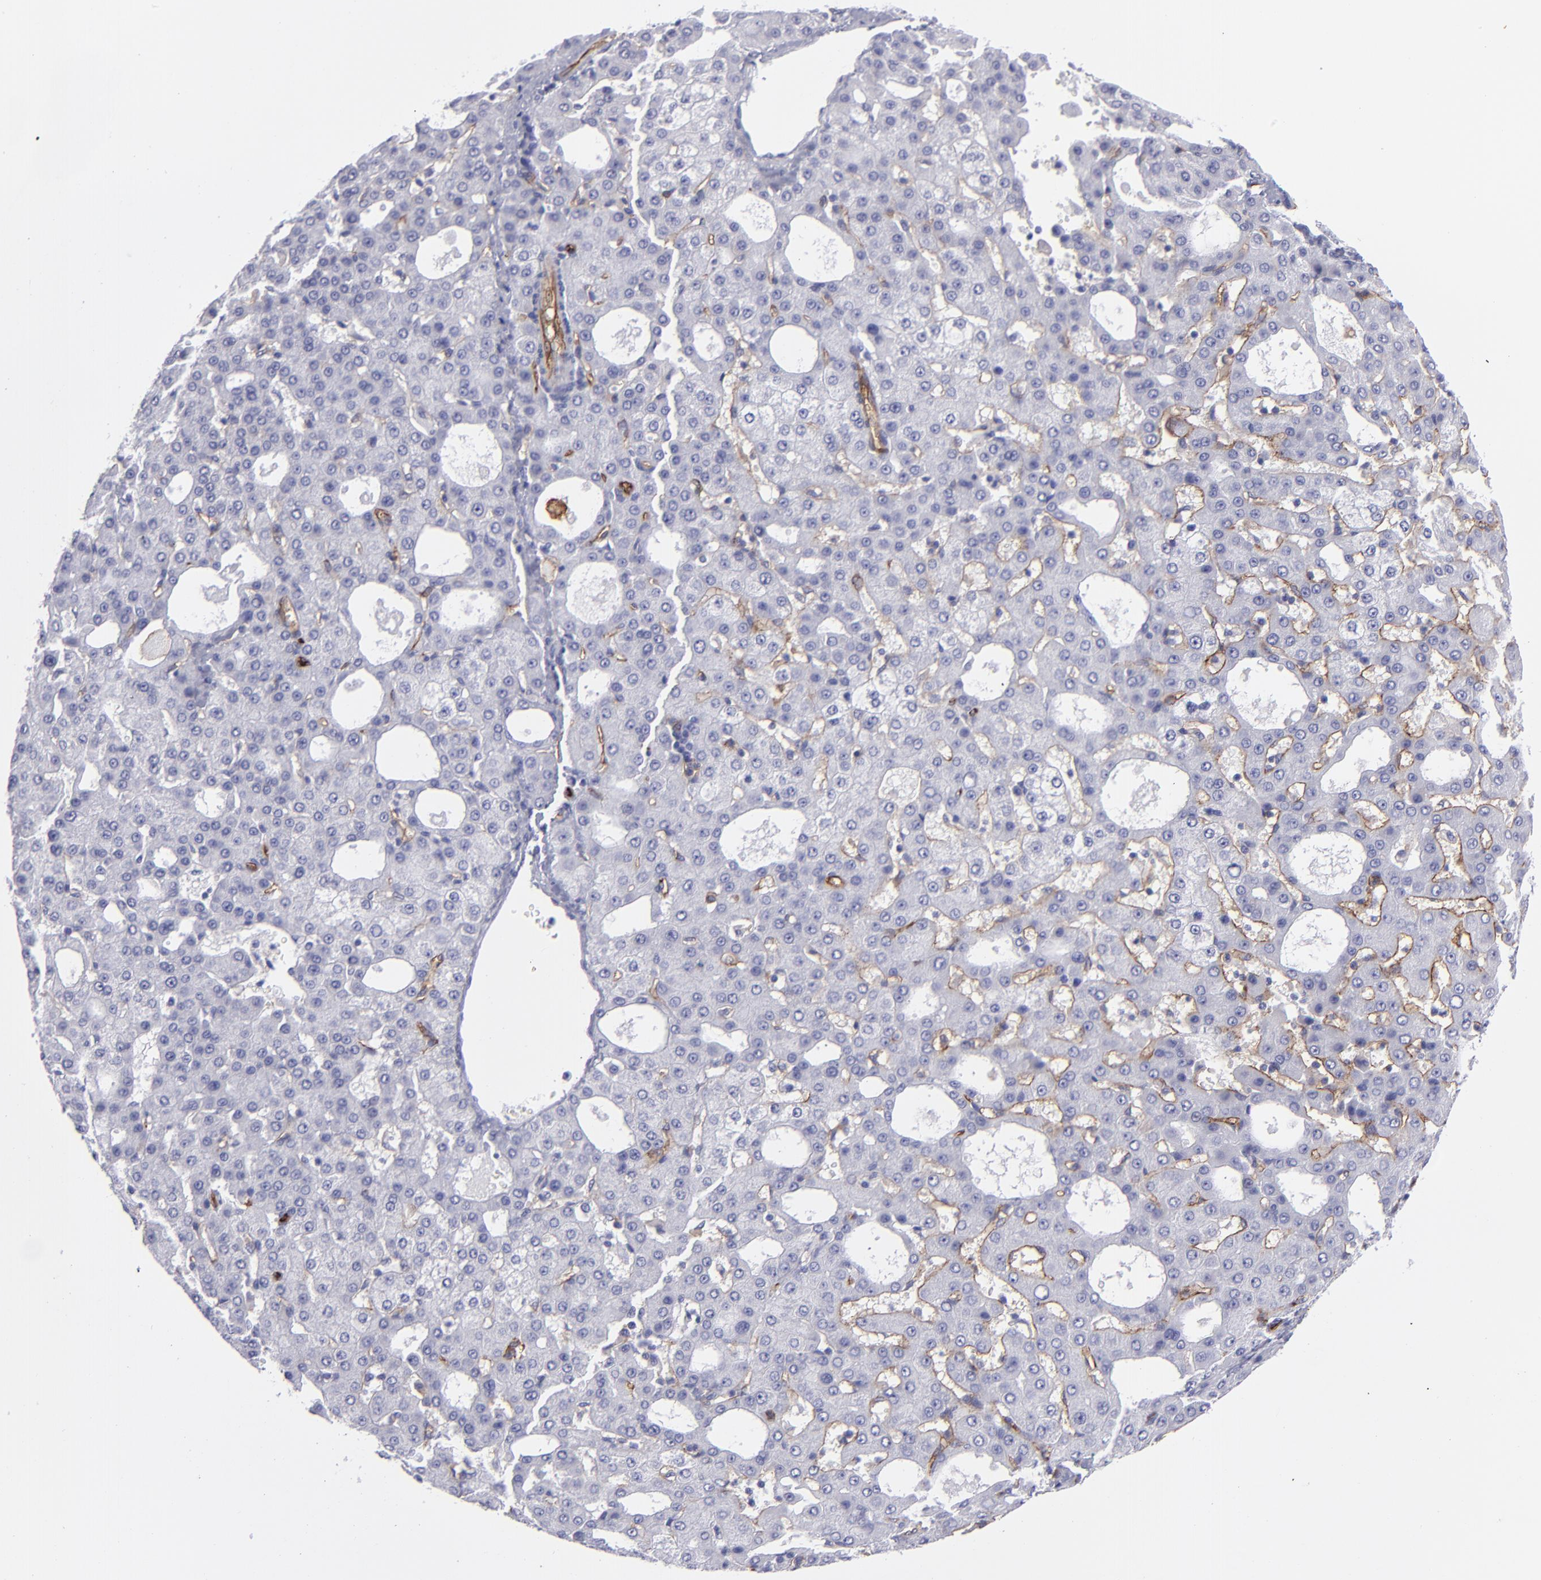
{"staining": {"intensity": "negative", "quantity": "none", "location": "none"}, "tissue": "liver cancer", "cell_type": "Tumor cells", "image_type": "cancer", "snomed": [{"axis": "morphology", "description": "Carcinoma, Hepatocellular, NOS"}, {"axis": "topography", "description": "Liver"}], "caption": "A histopathology image of liver cancer (hepatocellular carcinoma) stained for a protein demonstrates no brown staining in tumor cells.", "gene": "ACE", "patient": {"sex": "male", "age": 47}}